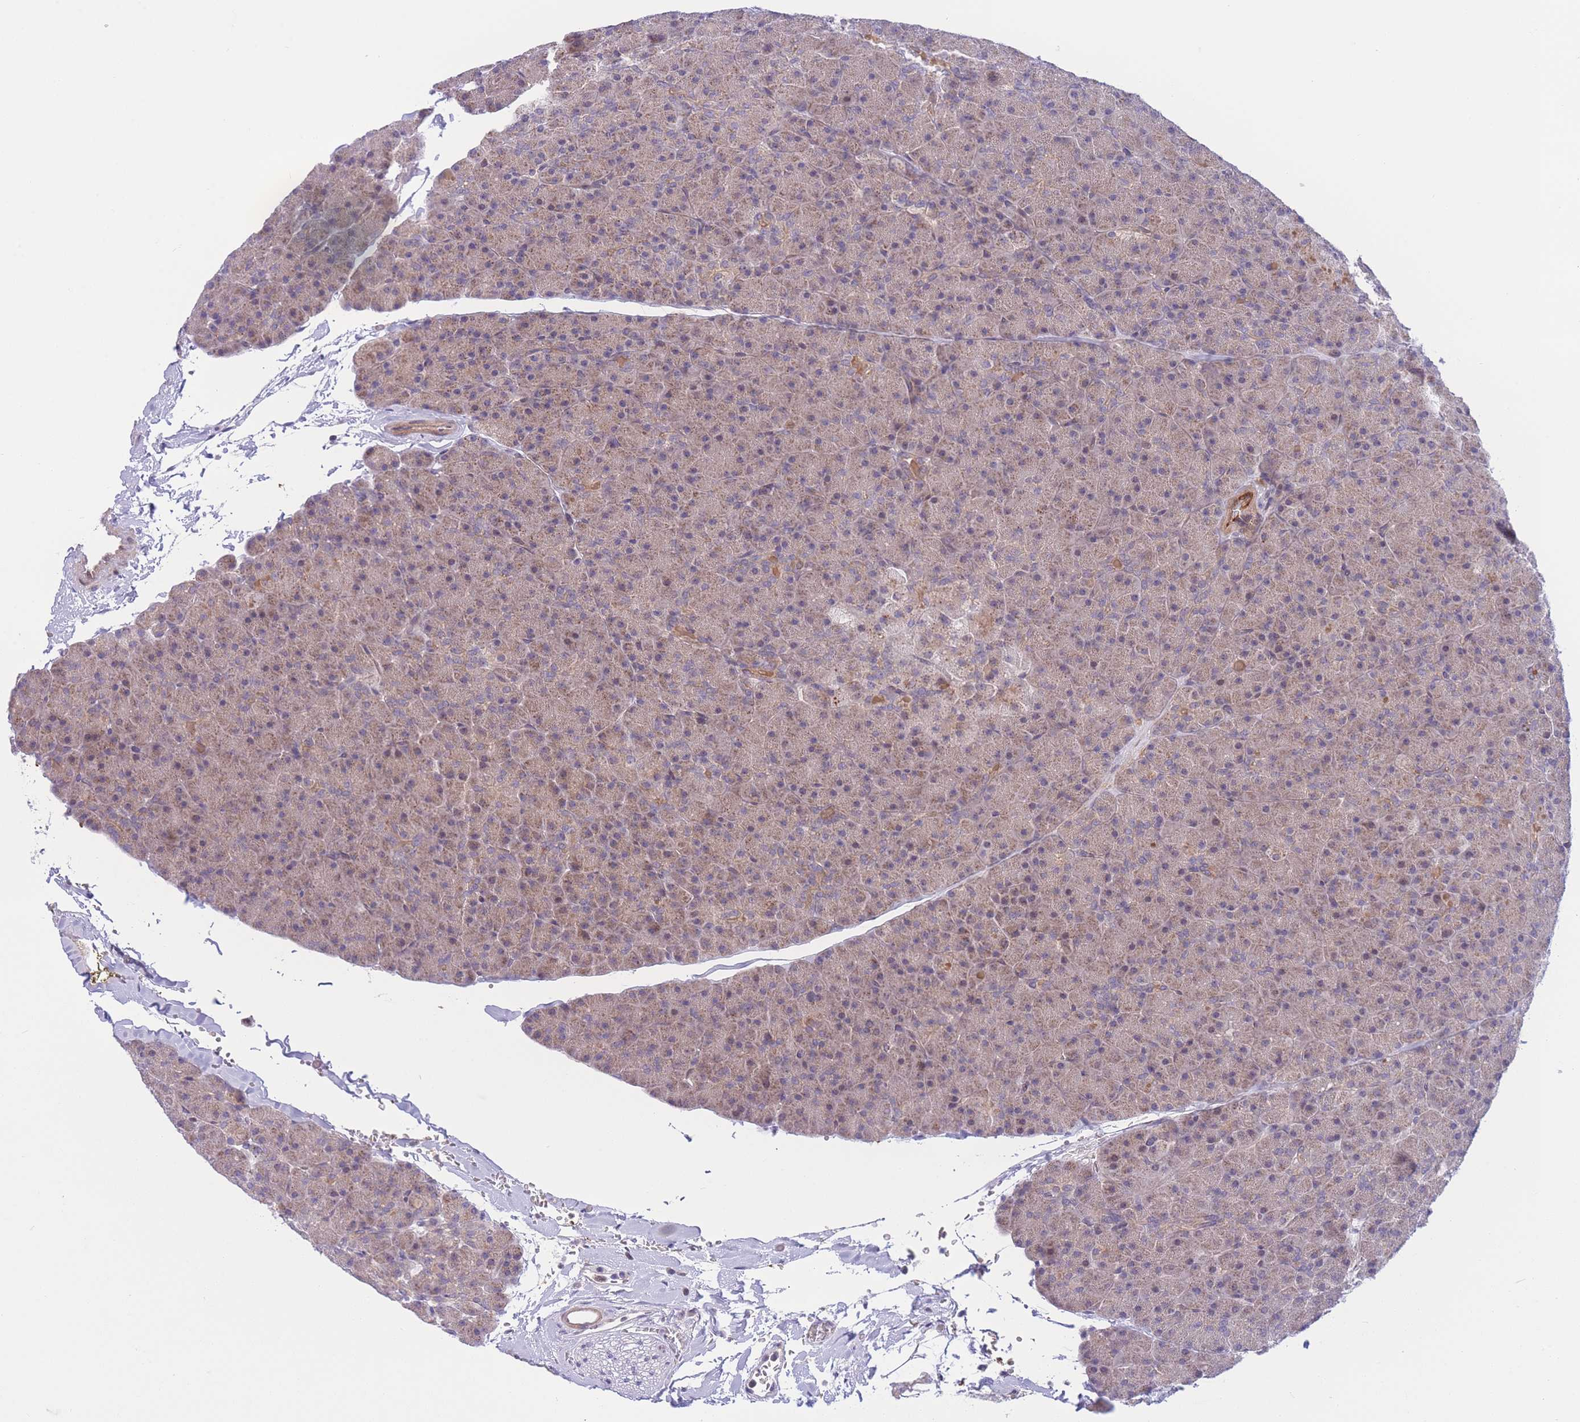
{"staining": {"intensity": "weak", "quantity": "<25%", "location": "cytoplasmic/membranous"}, "tissue": "pancreas", "cell_type": "Exocrine glandular cells", "image_type": "normal", "snomed": [{"axis": "morphology", "description": "Normal tissue, NOS"}, {"axis": "topography", "description": "Pancreas"}], "caption": "Immunohistochemistry of normal pancreas displays no positivity in exocrine glandular cells.", "gene": "CDC25B", "patient": {"sex": "male", "age": 36}}